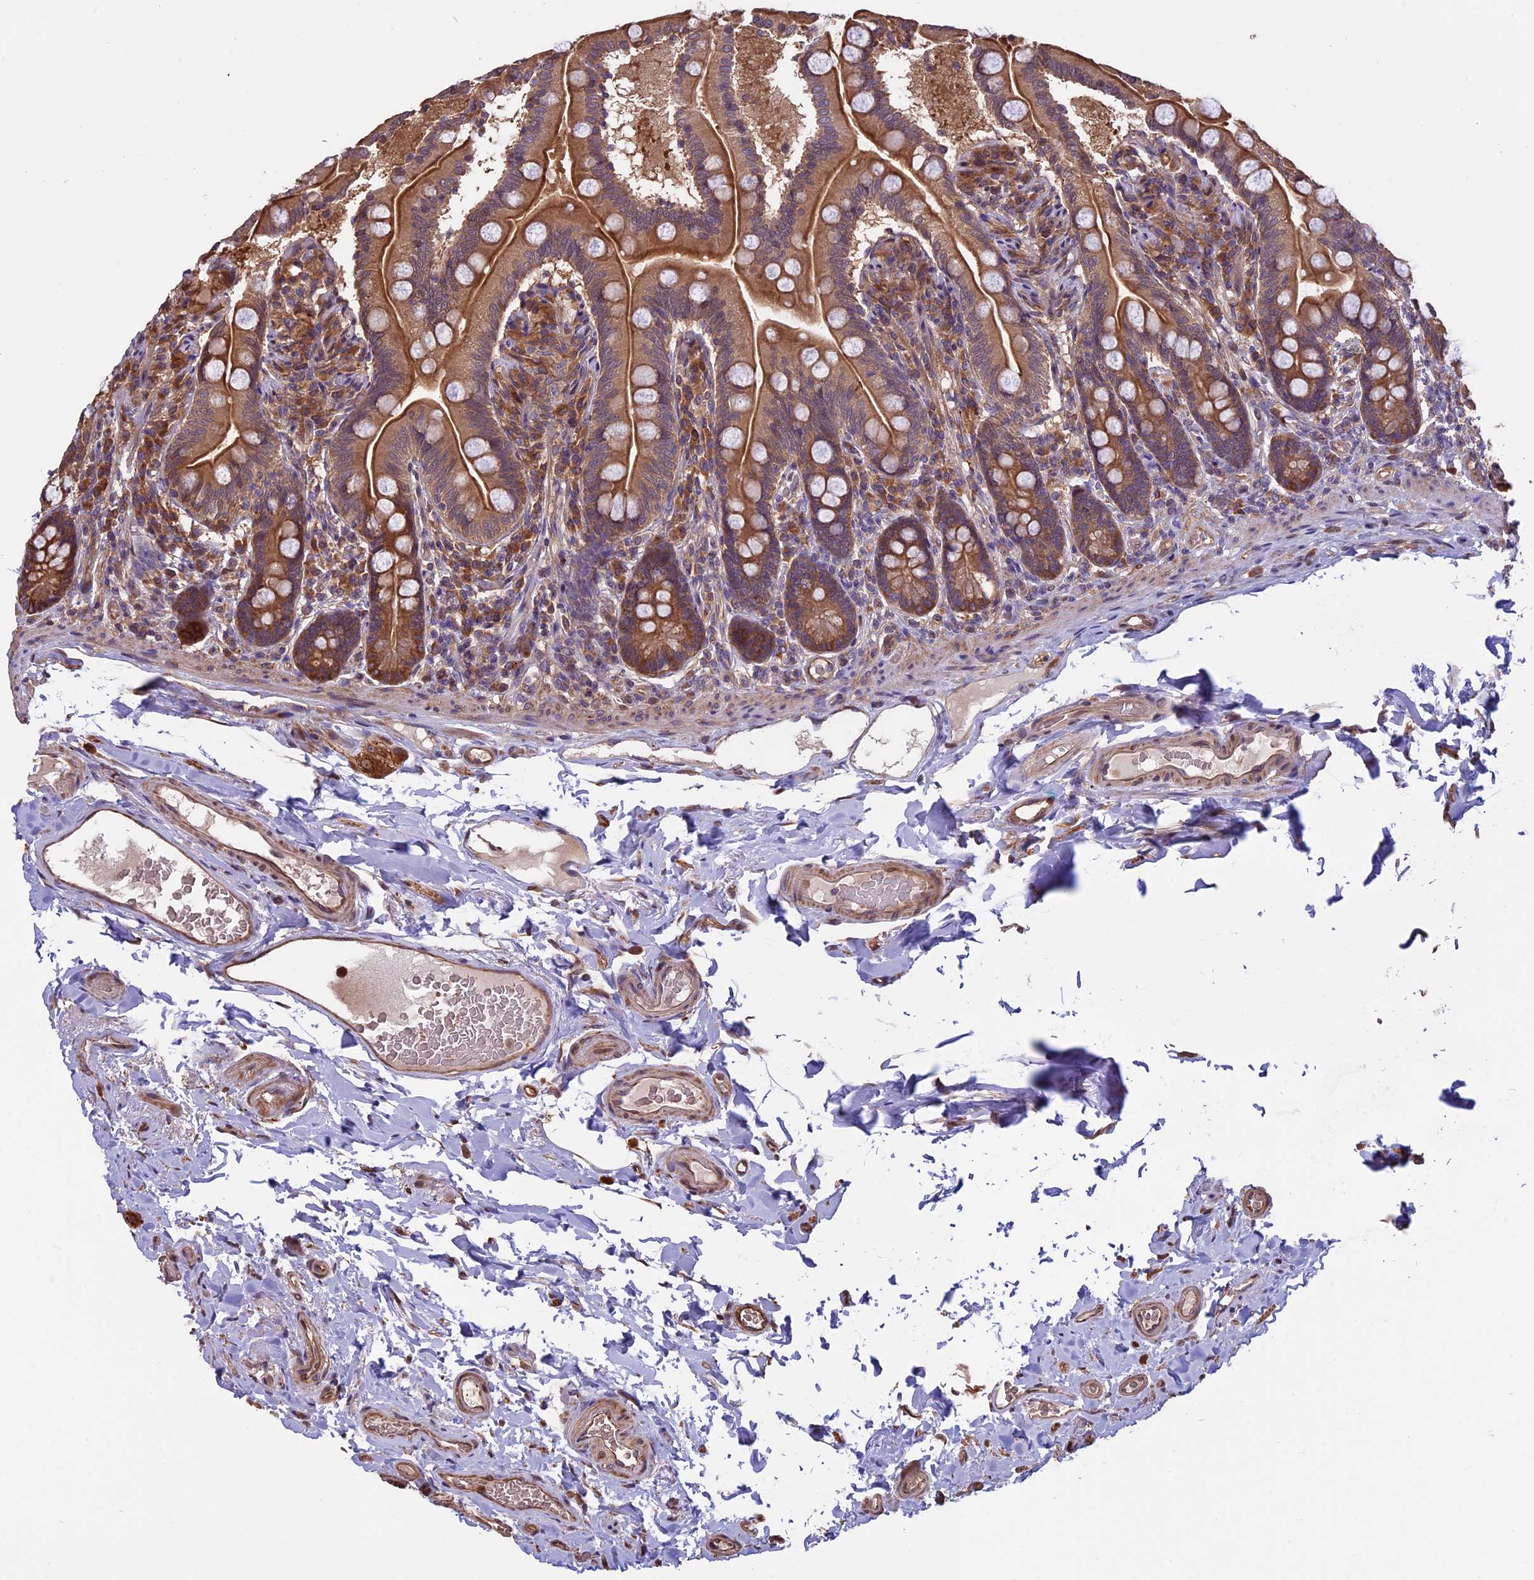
{"staining": {"intensity": "strong", "quantity": ">75%", "location": "cytoplasmic/membranous"}, "tissue": "small intestine", "cell_type": "Glandular cells", "image_type": "normal", "snomed": [{"axis": "morphology", "description": "Normal tissue, NOS"}, {"axis": "topography", "description": "Small intestine"}], "caption": "DAB immunohistochemical staining of unremarkable human small intestine demonstrates strong cytoplasmic/membranous protein expression in approximately >75% of glandular cells.", "gene": "VWA3A", "patient": {"sex": "female", "age": 64}}